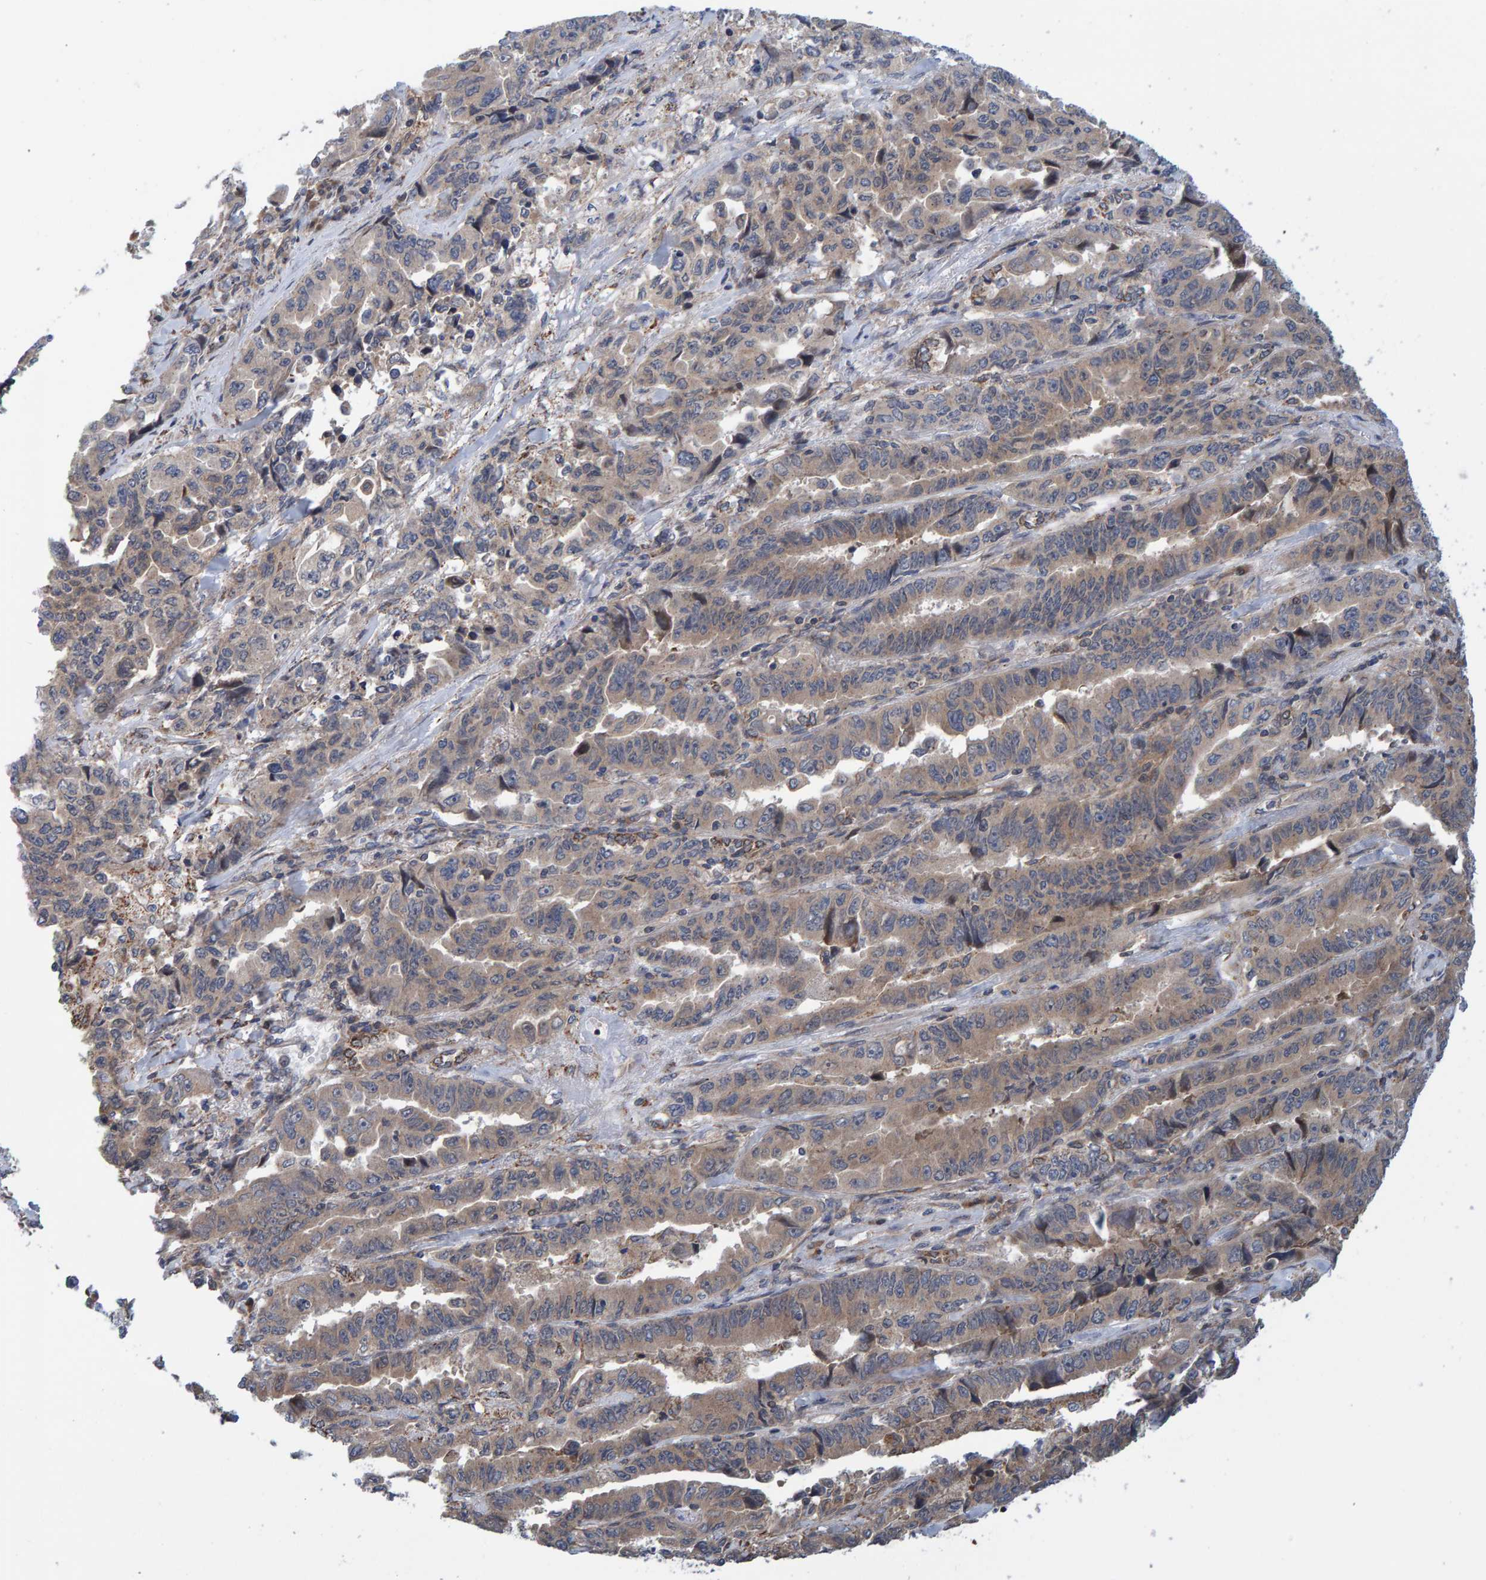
{"staining": {"intensity": "weak", "quantity": ">75%", "location": "cytoplasmic/membranous"}, "tissue": "lung cancer", "cell_type": "Tumor cells", "image_type": "cancer", "snomed": [{"axis": "morphology", "description": "Adenocarcinoma, NOS"}, {"axis": "topography", "description": "Lung"}], "caption": "Lung adenocarcinoma tissue reveals weak cytoplasmic/membranous positivity in approximately >75% of tumor cells", "gene": "SCRN2", "patient": {"sex": "female", "age": 51}}